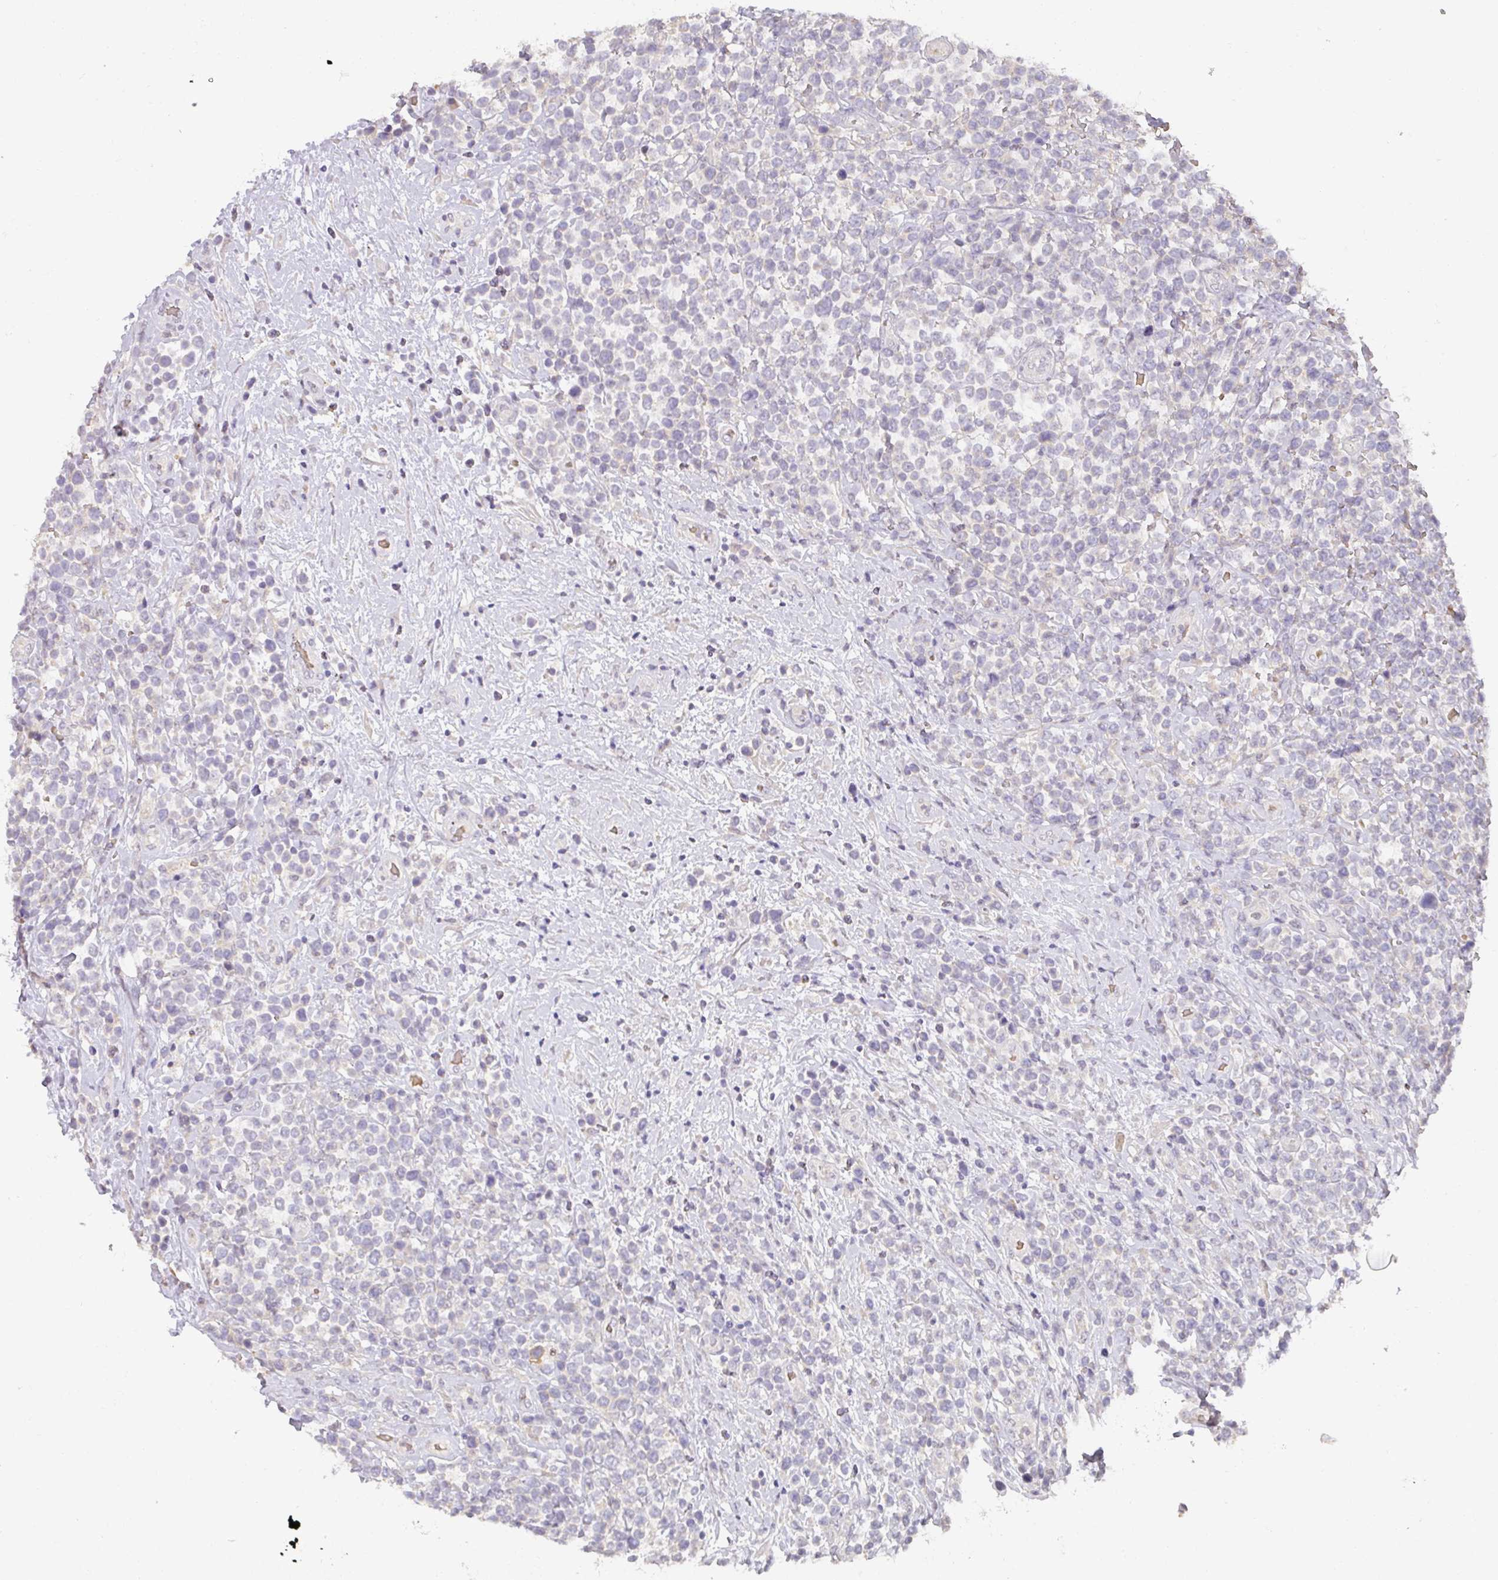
{"staining": {"intensity": "negative", "quantity": "none", "location": "none"}, "tissue": "lymphoma", "cell_type": "Tumor cells", "image_type": "cancer", "snomed": [{"axis": "morphology", "description": "Malignant lymphoma, non-Hodgkin's type, High grade"}, {"axis": "topography", "description": "Soft tissue"}], "caption": "Tumor cells show no significant expression in high-grade malignant lymphoma, non-Hodgkin's type. The staining is performed using DAB brown chromogen with nuclei counter-stained in using hematoxylin.", "gene": "FOXN4", "patient": {"sex": "female", "age": 56}}